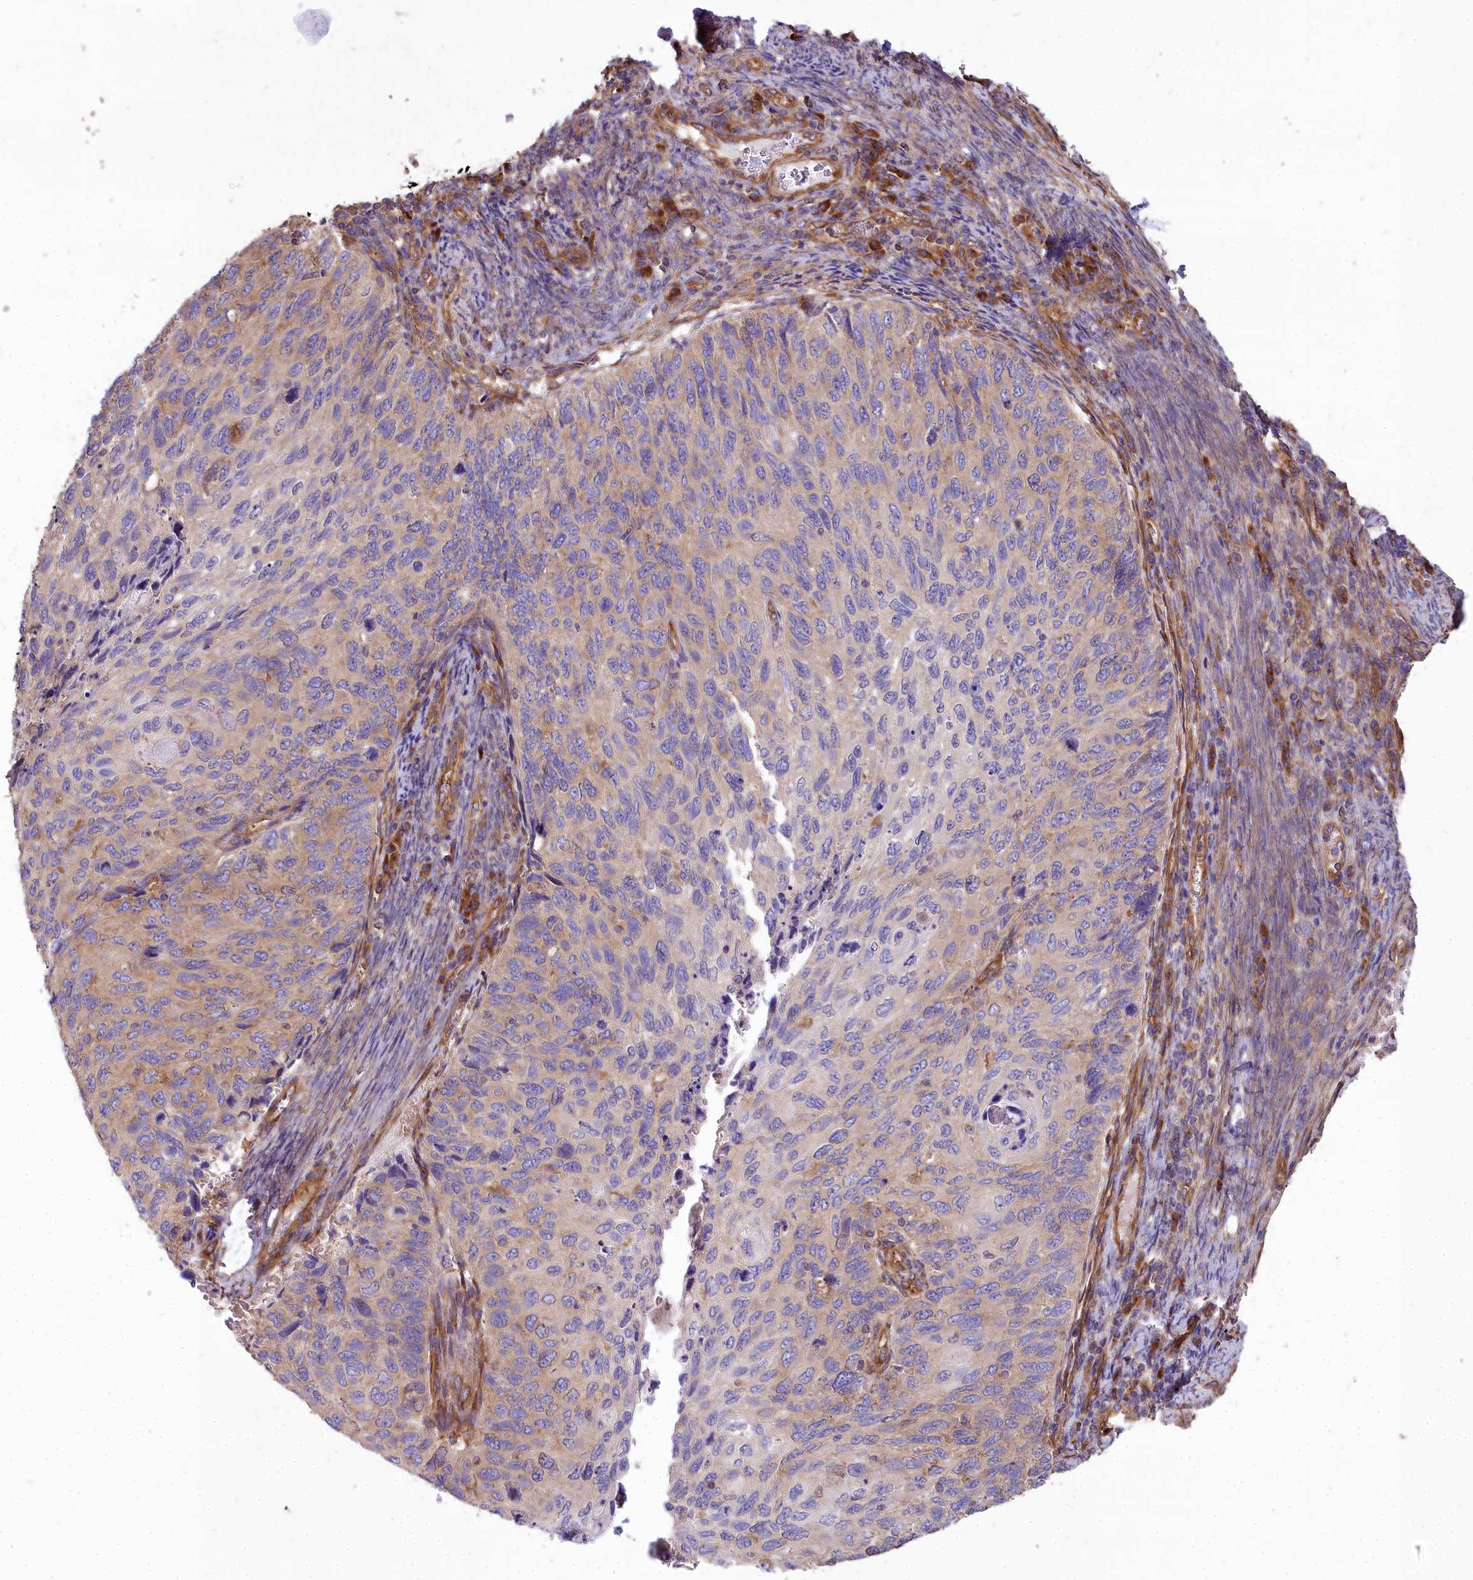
{"staining": {"intensity": "weak", "quantity": "<25%", "location": "cytoplasmic/membranous"}, "tissue": "cervical cancer", "cell_type": "Tumor cells", "image_type": "cancer", "snomed": [{"axis": "morphology", "description": "Squamous cell carcinoma, NOS"}, {"axis": "topography", "description": "Cervix"}], "caption": "There is no significant expression in tumor cells of squamous cell carcinoma (cervical). Brightfield microscopy of immunohistochemistry (IHC) stained with DAB (brown) and hematoxylin (blue), captured at high magnification.", "gene": "DCTN3", "patient": {"sex": "female", "age": 70}}